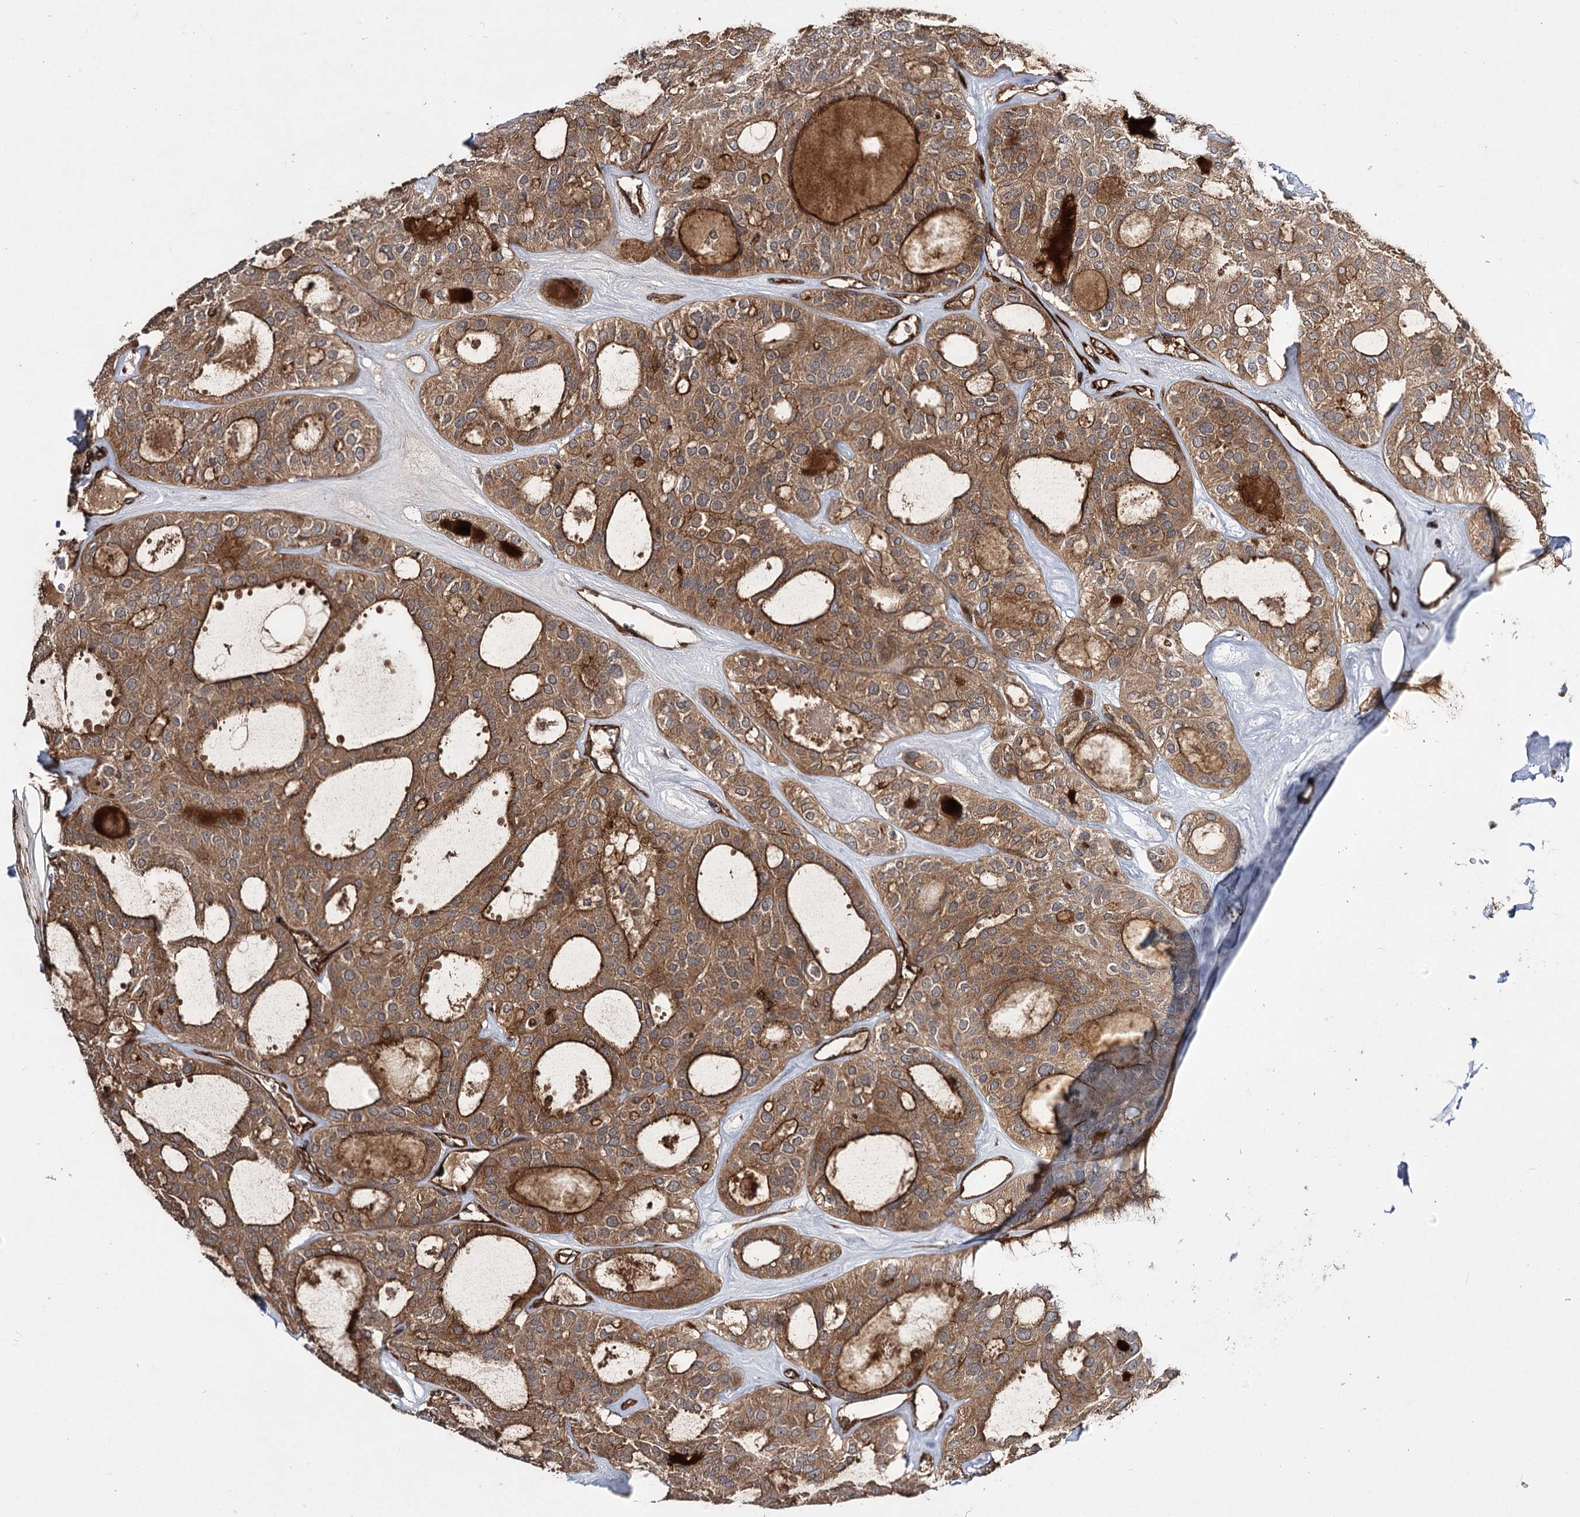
{"staining": {"intensity": "moderate", "quantity": ">75%", "location": "cytoplasmic/membranous"}, "tissue": "thyroid cancer", "cell_type": "Tumor cells", "image_type": "cancer", "snomed": [{"axis": "morphology", "description": "Follicular adenoma carcinoma, NOS"}, {"axis": "topography", "description": "Thyroid gland"}], "caption": "Immunohistochemical staining of human thyroid cancer exhibits moderate cytoplasmic/membranous protein expression in approximately >75% of tumor cells.", "gene": "MYO1C", "patient": {"sex": "male", "age": 75}}